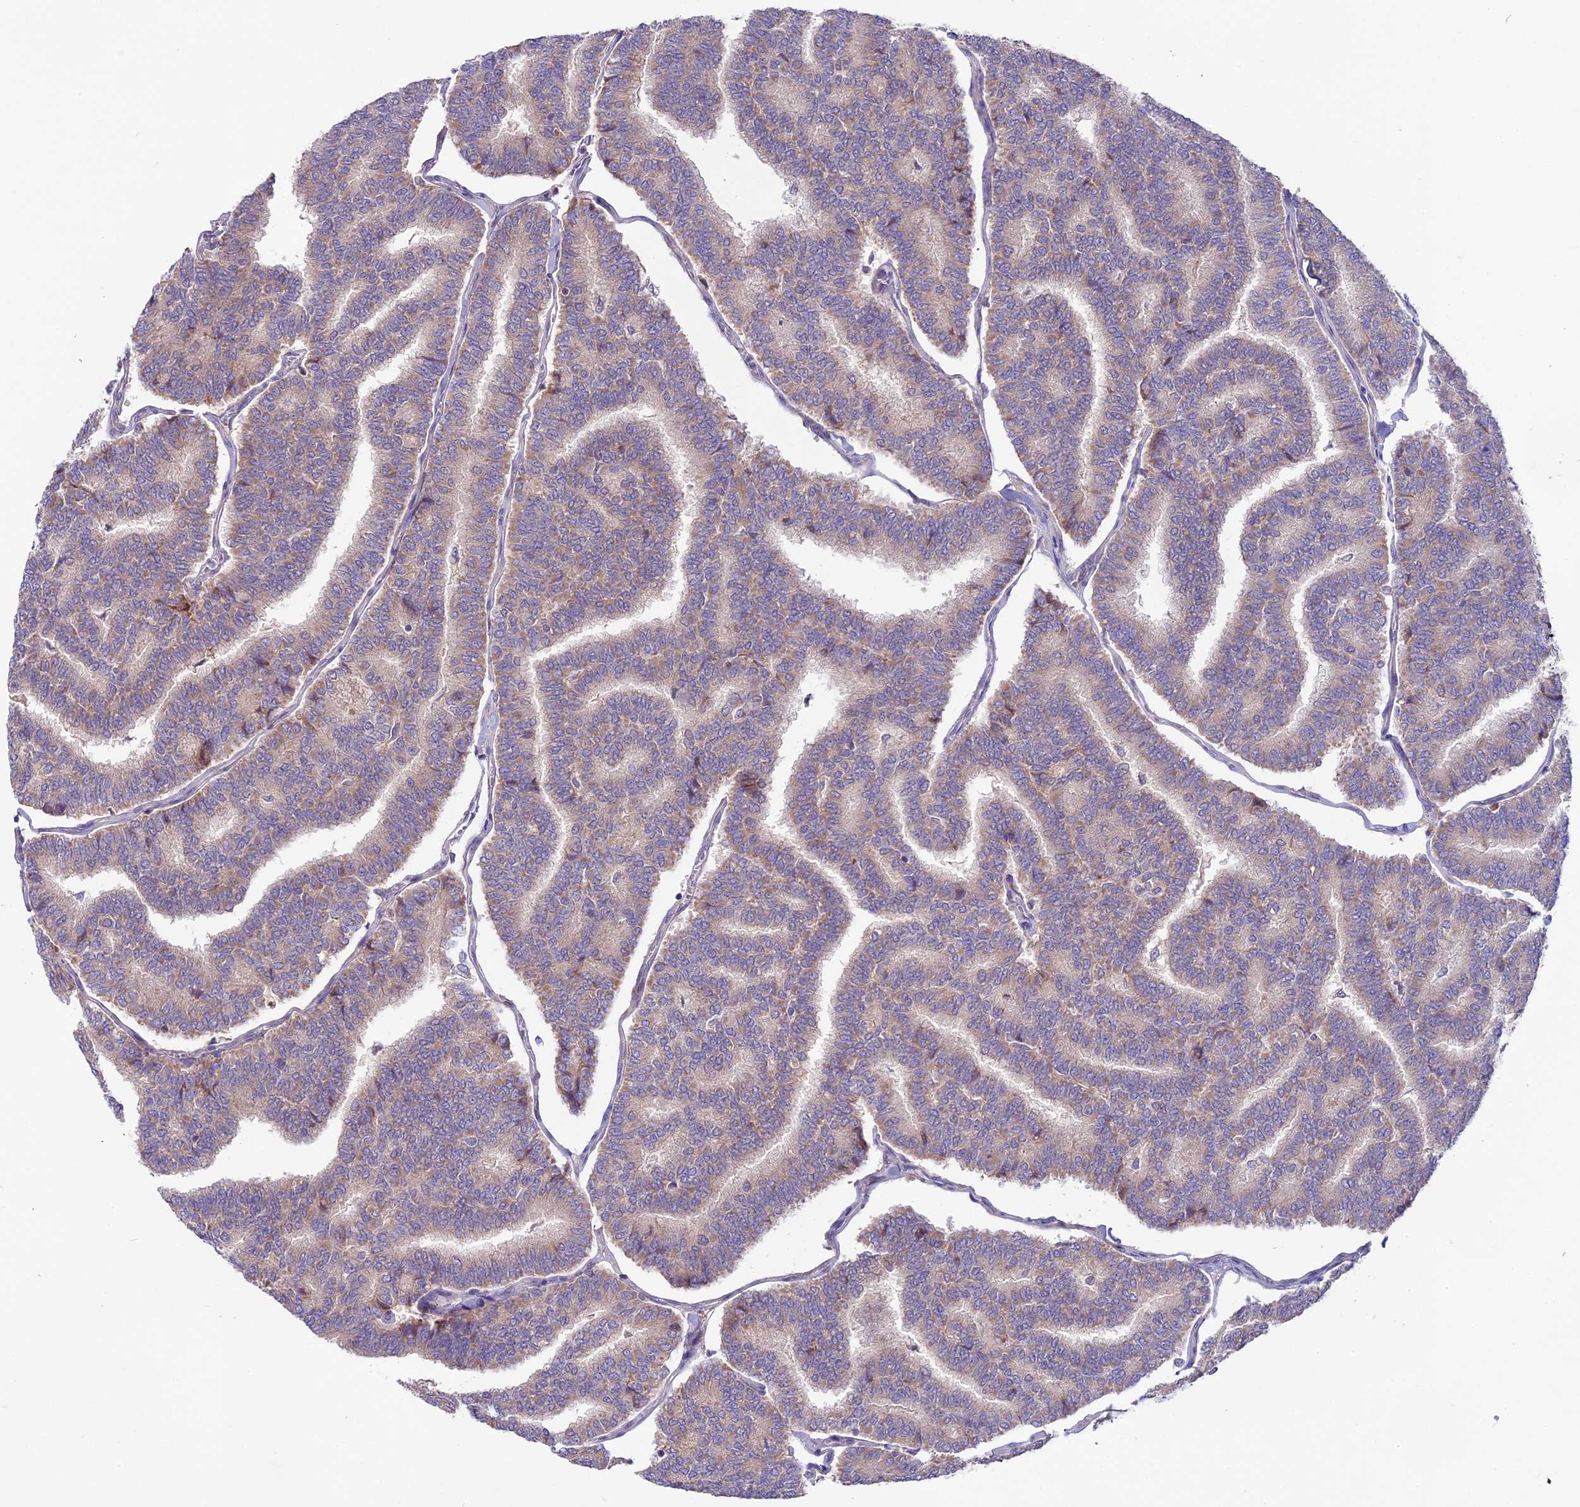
{"staining": {"intensity": "weak", "quantity": "<25%", "location": "cytoplasmic/membranous"}, "tissue": "thyroid cancer", "cell_type": "Tumor cells", "image_type": "cancer", "snomed": [{"axis": "morphology", "description": "Papillary adenocarcinoma, NOS"}, {"axis": "topography", "description": "Thyroid gland"}], "caption": "Immunohistochemical staining of human thyroid cancer (papillary adenocarcinoma) demonstrates no significant positivity in tumor cells.", "gene": "COG8", "patient": {"sex": "female", "age": 35}}